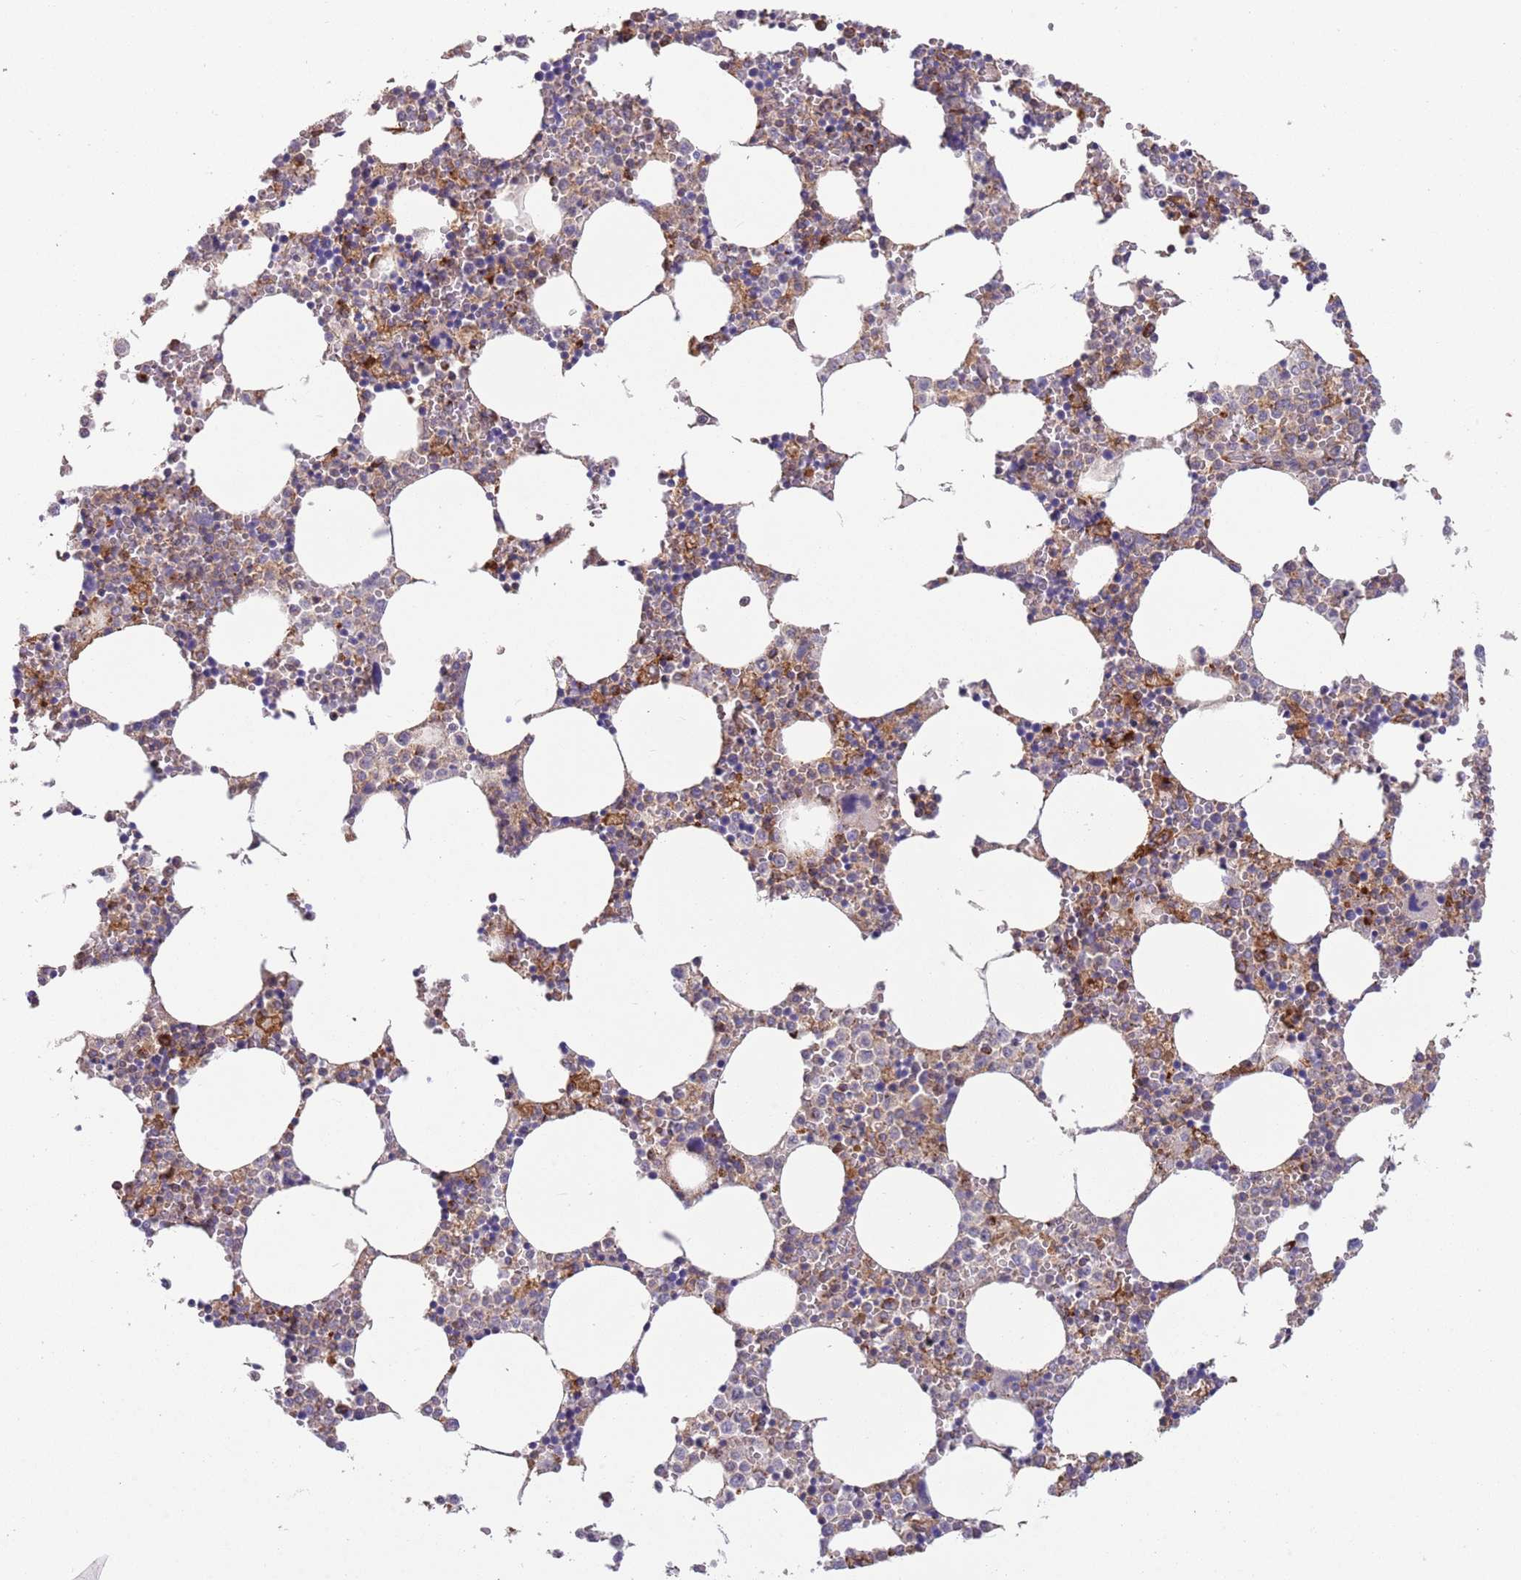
{"staining": {"intensity": "moderate", "quantity": "<25%", "location": "cytoplasmic/membranous"}, "tissue": "bone marrow", "cell_type": "Hematopoietic cells", "image_type": "normal", "snomed": [{"axis": "morphology", "description": "Normal tissue, NOS"}, {"axis": "topography", "description": "Bone marrow"}], "caption": "Protein expression analysis of unremarkable human bone marrow reveals moderate cytoplasmic/membranous expression in approximately <25% of hematopoietic cells.", "gene": "BTBD7", "patient": {"sex": "female", "age": 64}}